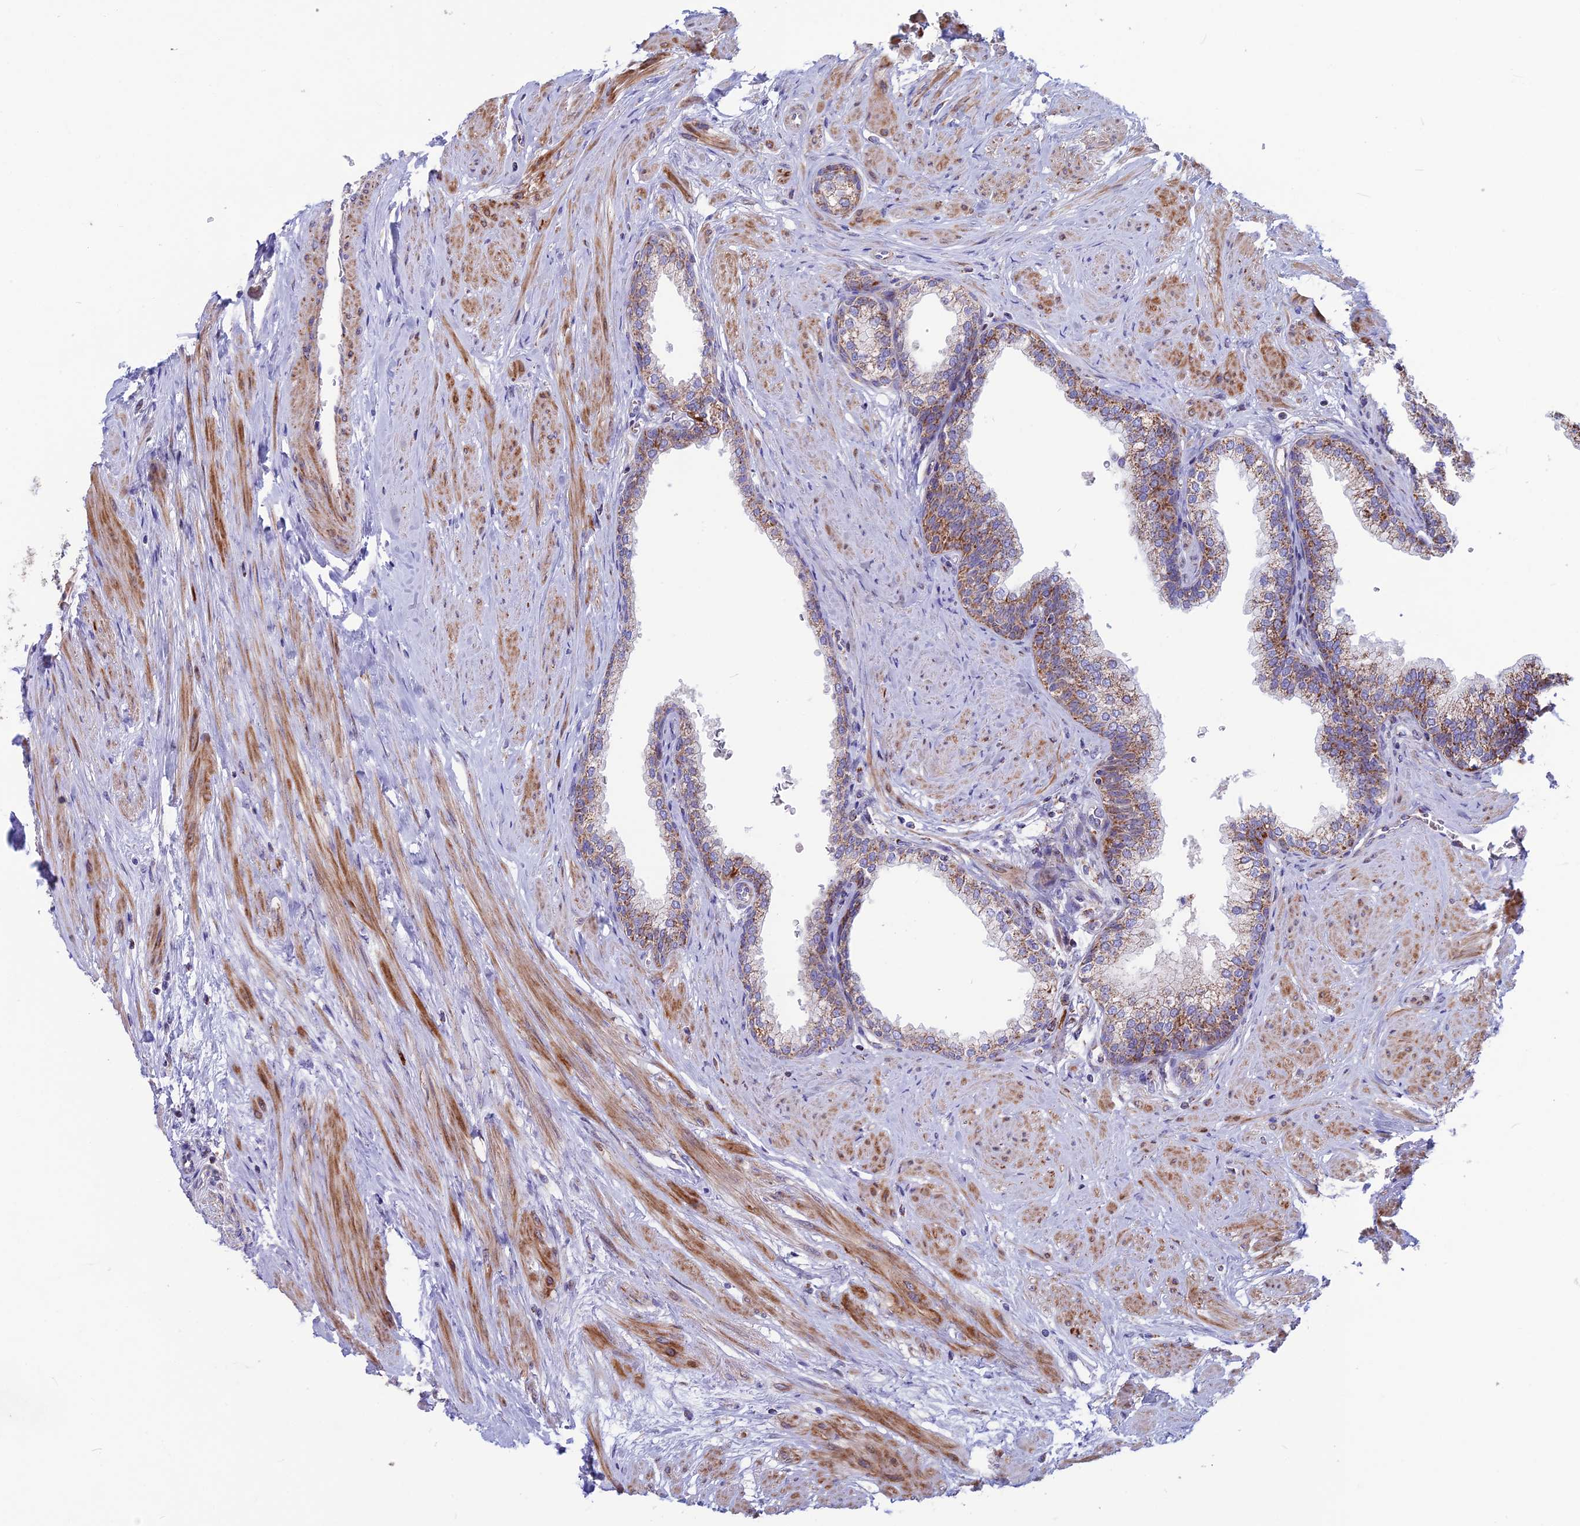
{"staining": {"intensity": "moderate", "quantity": ">75%", "location": "cytoplasmic/membranous"}, "tissue": "prostate", "cell_type": "Glandular cells", "image_type": "normal", "snomed": [{"axis": "morphology", "description": "Normal tissue, NOS"}, {"axis": "morphology", "description": "Urothelial carcinoma, Low grade"}, {"axis": "topography", "description": "Urinary bladder"}, {"axis": "topography", "description": "Prostate"}], "caption": "Moderate cytoplasmic/membranous expression is present in approximately >75% of glandular cells in unremarkable prostate. (brown staining indicates protein expression, while blue staining denotes nuclei).", "gene": "CS", "patient": {"sex": "male", "age": 60}}